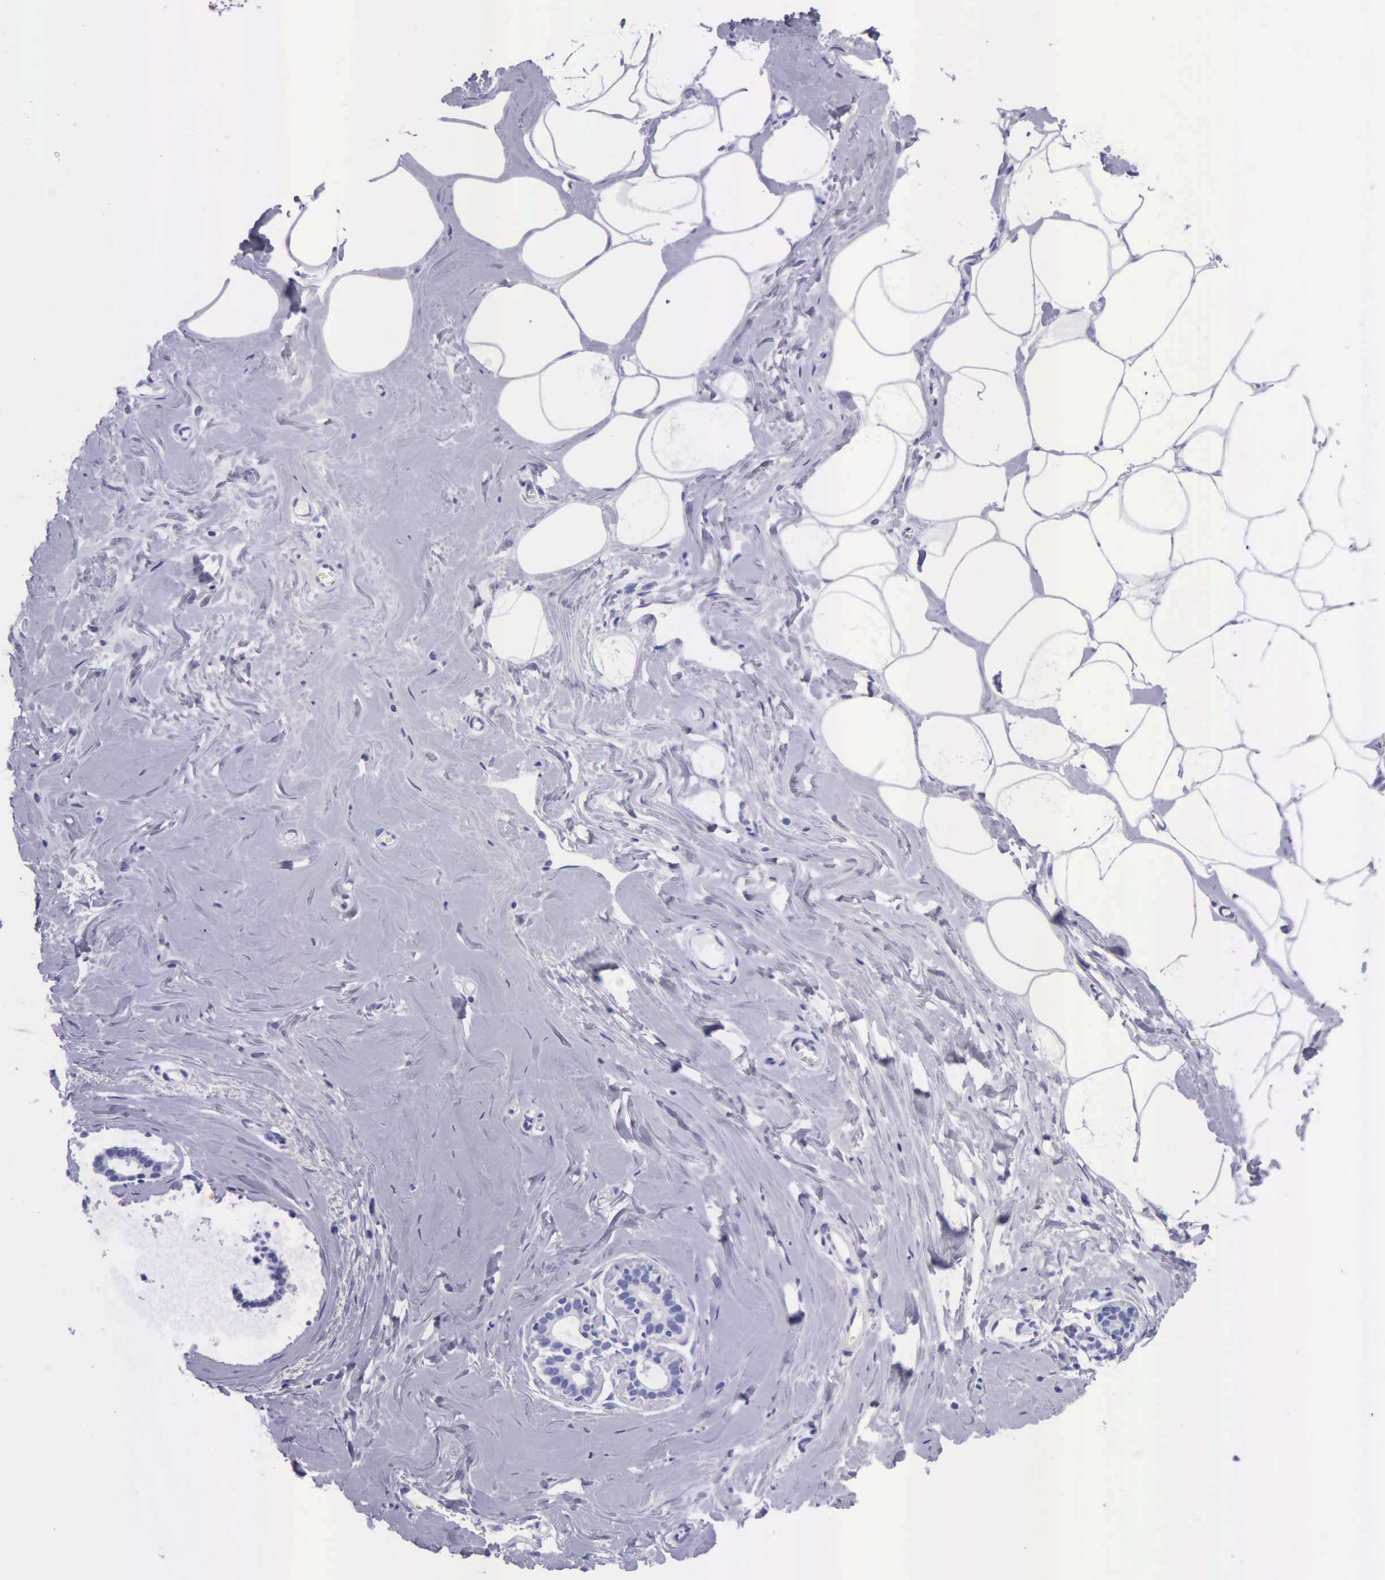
{"staining": {"intensity": "negative", "quantity": "none", "location": "none"}, "tissue": "breast", "cell_type": "Adipocytes", "image_type": "normal", "snomed": [{"axis": "morphology", "description": "Normal tissue, NOS"}, {"axis": "topography", "description": "Breast"}], "caption": "An image of human breast is negative for staining in adipocytes. (DAB (3,3'-diaminobenzidine) immunohistochemistry visualized using brightfield microscopy, high magnification).", "gene": "KLK2", "patient": {"sex": "female", "age": 45}}